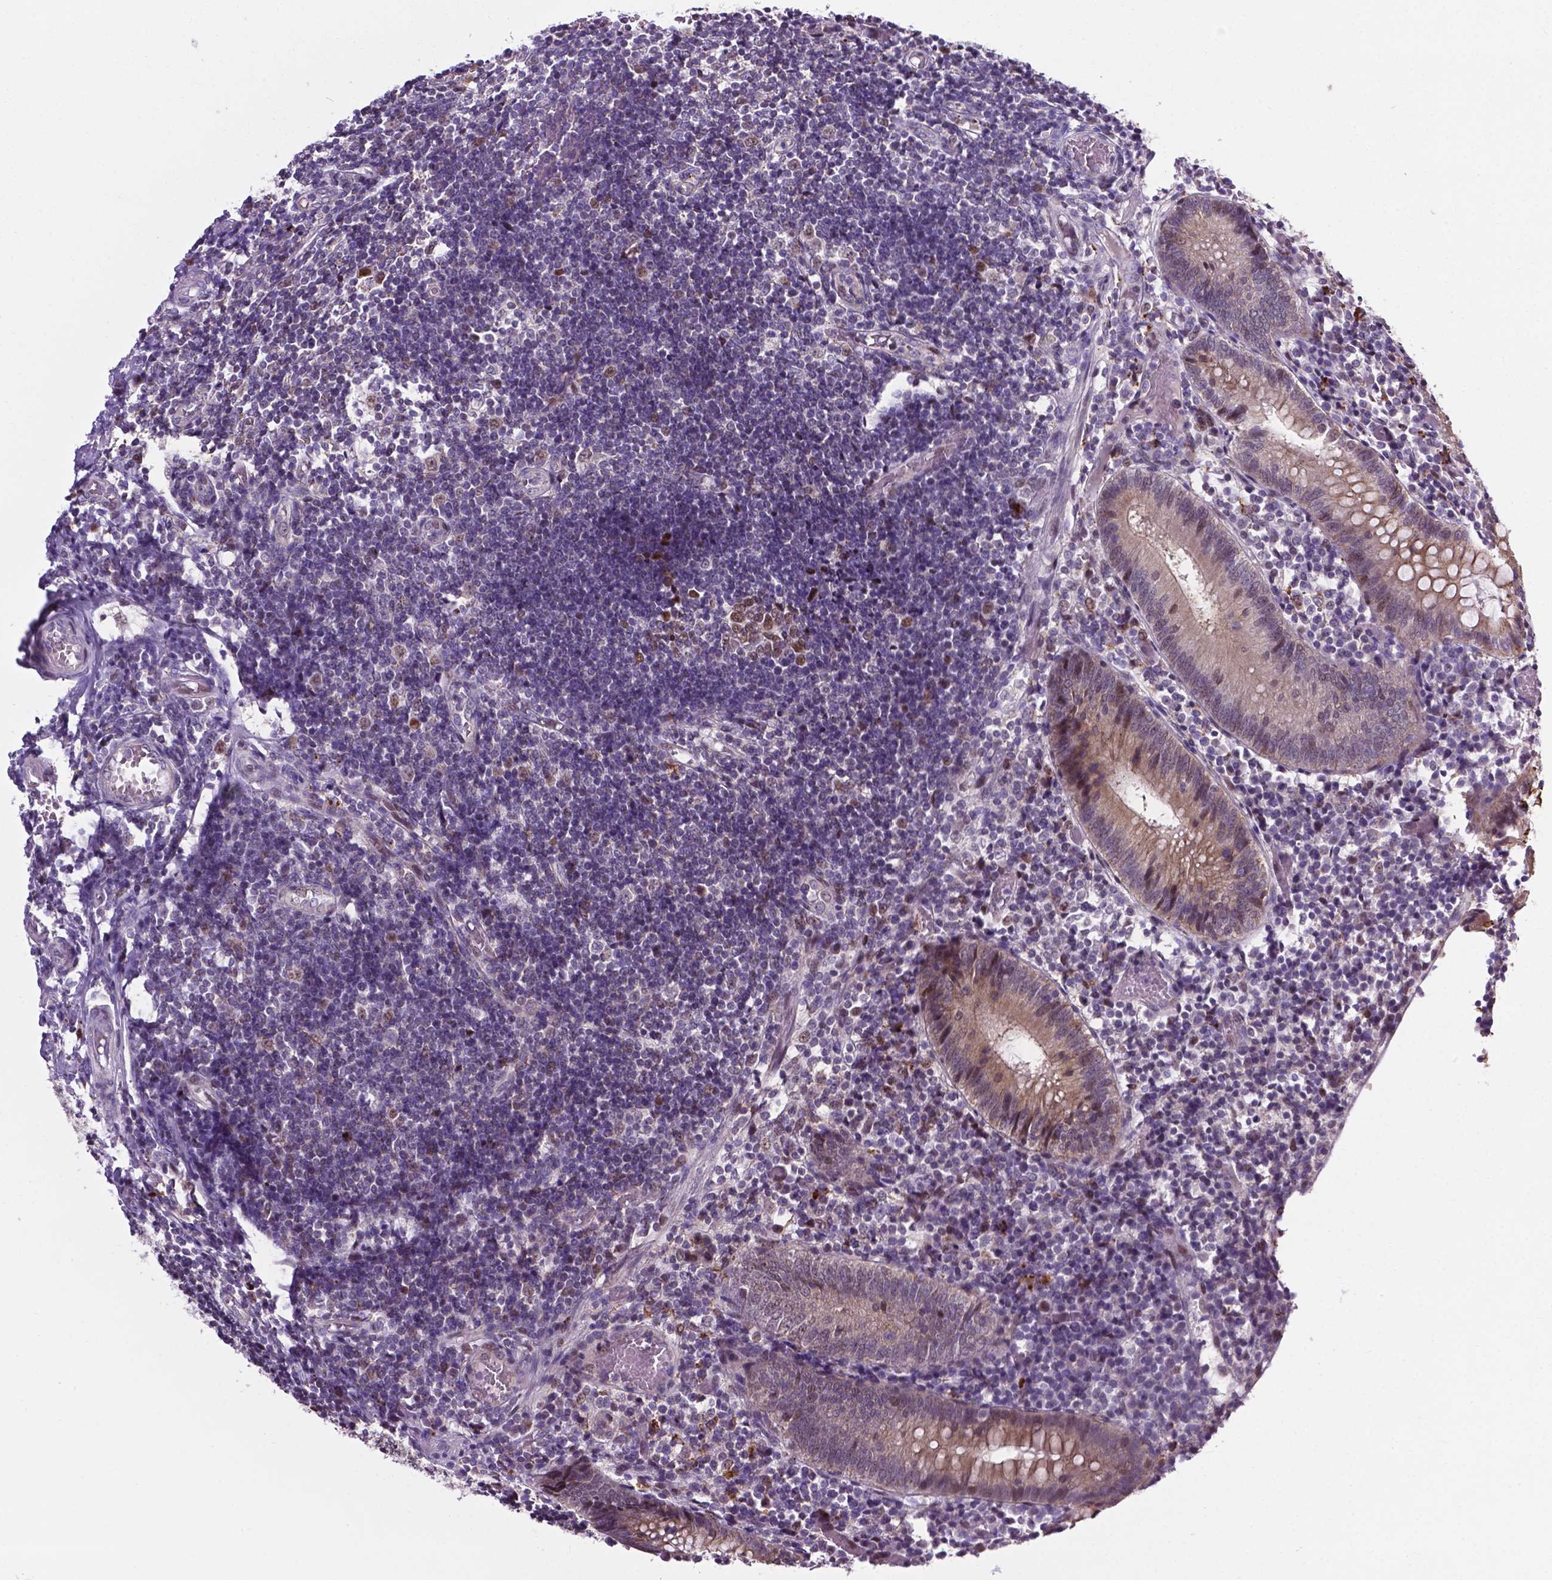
{"staining": {"intensity": "weak", "quantity": ">75%", "location": "cytoplasmic/membranous"}, "tissue": "appendix", "cell_type": "Glandular cells", "image_type": "normal", "snomed": [{"axis": "morphology", "description": "Normal tissue, NOS"}, {"axis": "topography", "description": "Appendix"}], "caption": "Immunohistochemistry (IHC) micrograph of benign appendix: human appendix stained using immunohistochemistry displays low levels of weak protein expression localized specifically in the cytoplasmic/membranous of glandular cells, appearing as a cytoplasmic/membranous brown color.", "gene": "SMAD2", "patient": {"sex": "female", "age": 32}}